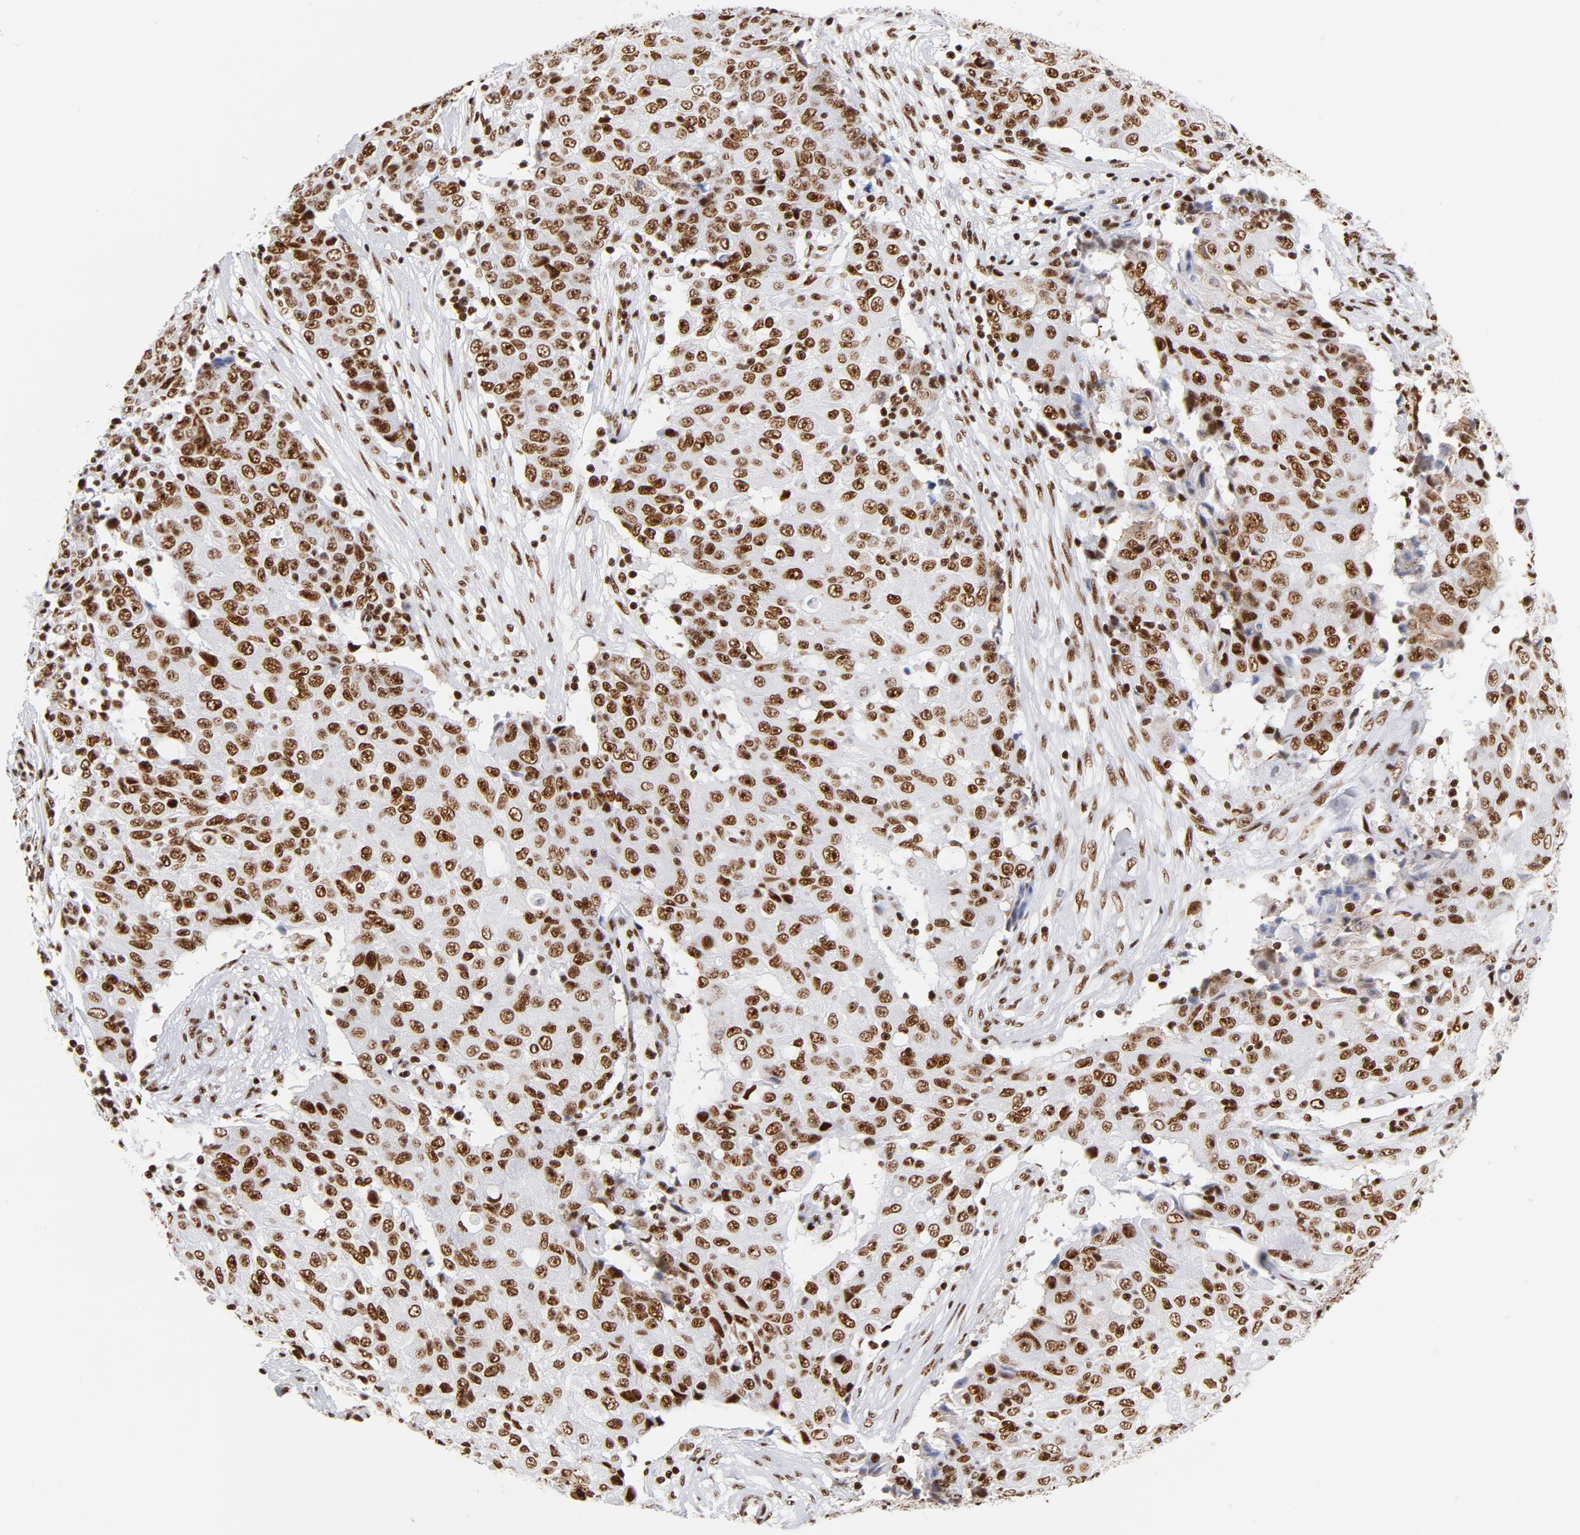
{"staining": {"intensity": "strong", "quantity": ">75%", "location": "nuclear"}, "tissue": "ovarian cancer", "cell_type": "Tumor cells", "image_type": "cancer", "snomed": [{"axis": "morphology", "description": "Carcinoma, endometroid"}, {"axis": "topography", "description": "Ovary"}], "caption": "Brown immunohistochemical staining in ovarian cancer (endometroid carcinoma) displays strong nuclear expression in approximately >75% of tumor cells. The protein is shown in brown color, while the nuclei are stained blue.", "gene": "XRCC5", "patient": {"sex": "female", "age": 42}}